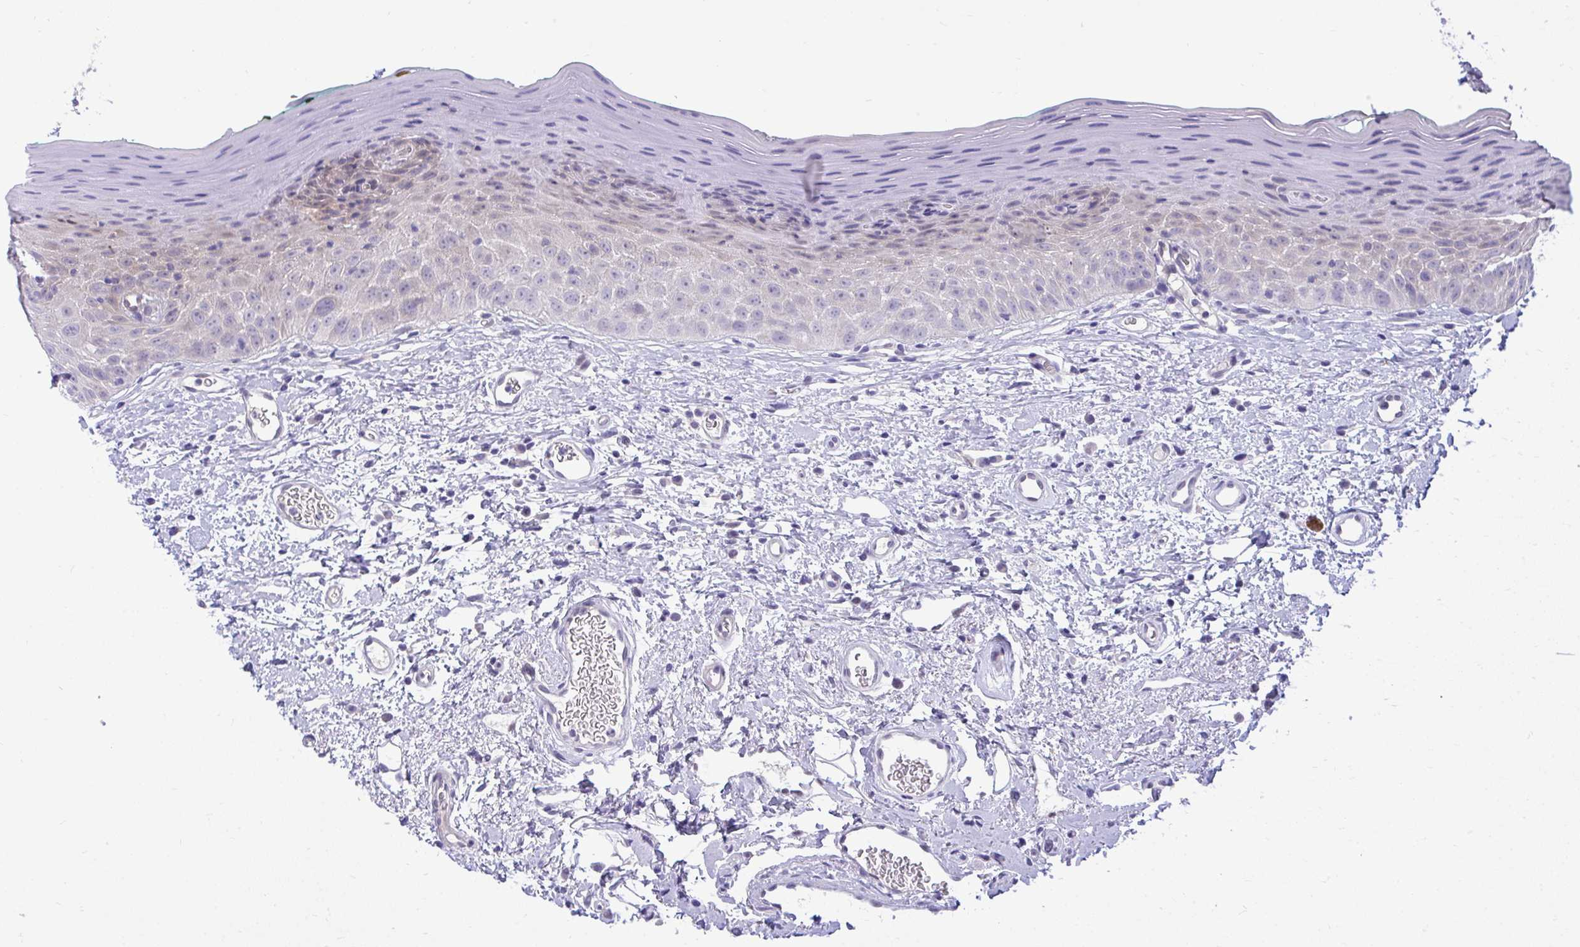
{"staining": {"intensity": "negative", "quantity": "none", "location": "none"}, "tissue": "oral mucosa", "cell_type": "Squamous epithelial cells", "image_type": "normal", "snomed": [{"axis": "morphology", "description": "Normal tissue, NOS"}, {"axis": "topography", "description": "Oral tissue"}, {"axis": "topography", "description": "Tounge, NOS"}], "caption": "DAB (3,3'-diaminobenzidine) immunohistochemical staining of benign human oral mucosa demonstrates no significant positivity in squamous epithelial cells. (Immunohistochemistry, brightfield microscopy, high magnification).", "gene": "HMBOX1", "patient": {"sex": "male", "age": 83}}